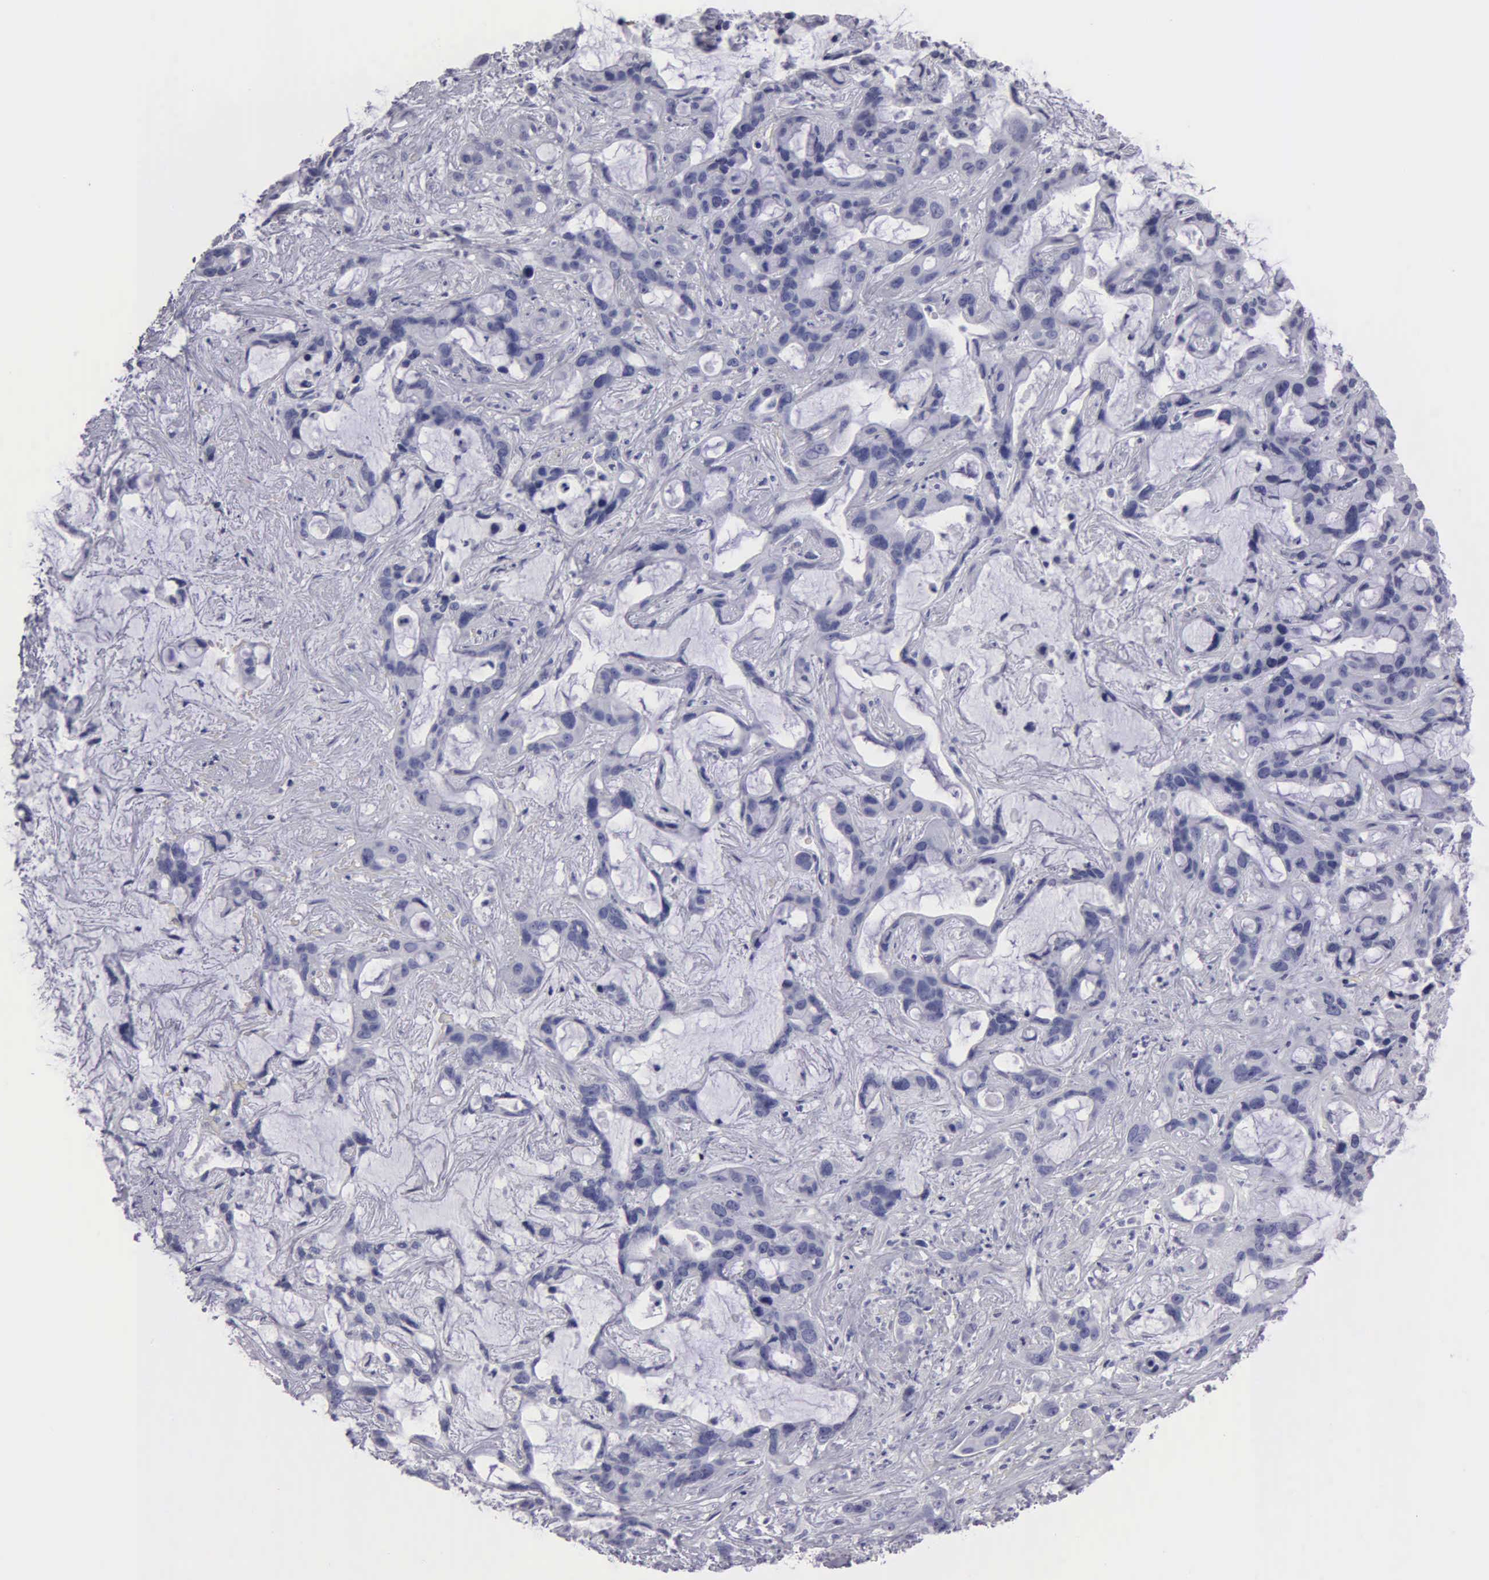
{"staining": {"intensity": "negative", "quantity": "none", "location": "none"}, "tissue": "liver cancer", "cell_type": "Tumor cells", "image_type": "cancer", "snomed": [{"axis": "morphology", "description": "Cholangiocarcinoma"}, {"axis": "topography", "description": "Liver"}], "caption": "Tumor cells show no significant positivity in cholangiocarcinoma (liver). The staining was performed using DAB (3,3'-diaminobenzidine) to visualize the protein expression in brown, while the nuclei were stained in blue with hematoxylin (Magnification: 20x).", "gene": "FBLN5", "patient": {"sex": "female", "age": 65}}